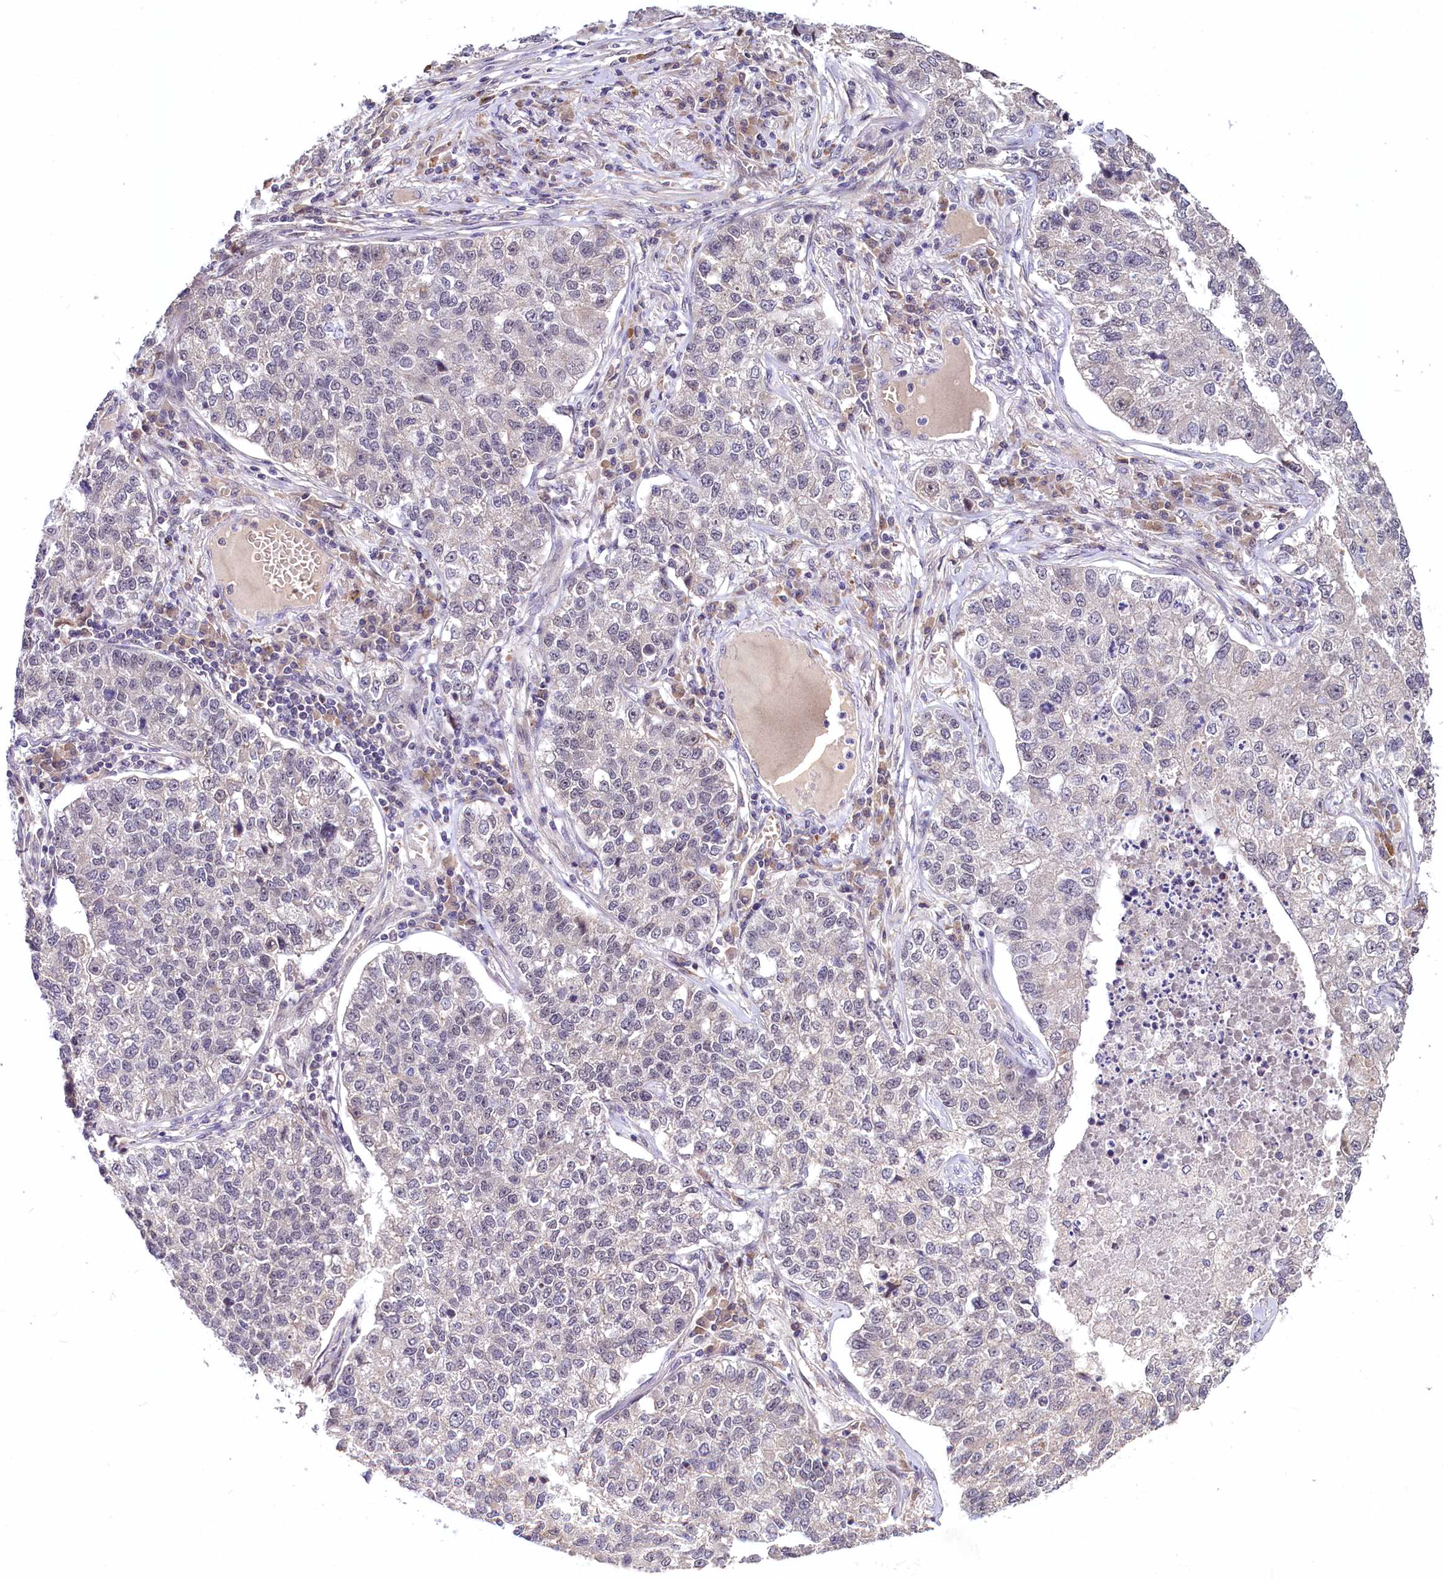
{"staining": {"intensity": "negative", "quantity": "none", "location": "none"}, "tissue": "lung cancer", "cell_type": "Tumor cells", "image_type": "cancer", "snomed": [{"axis": "morphology", "description": "Adenocarcinoma, NOS"}, {"axis": "topography", "description": "Lung"}], "caption": "High magnification brightfield microscopy of lung adenocarcinoma stained with DAB (brown) and counterstained with hematoxylin (blue): tumor cells show no significant positivity.", "gene": "UBE3A", "patient": {"sex": "male", "age": 49}}